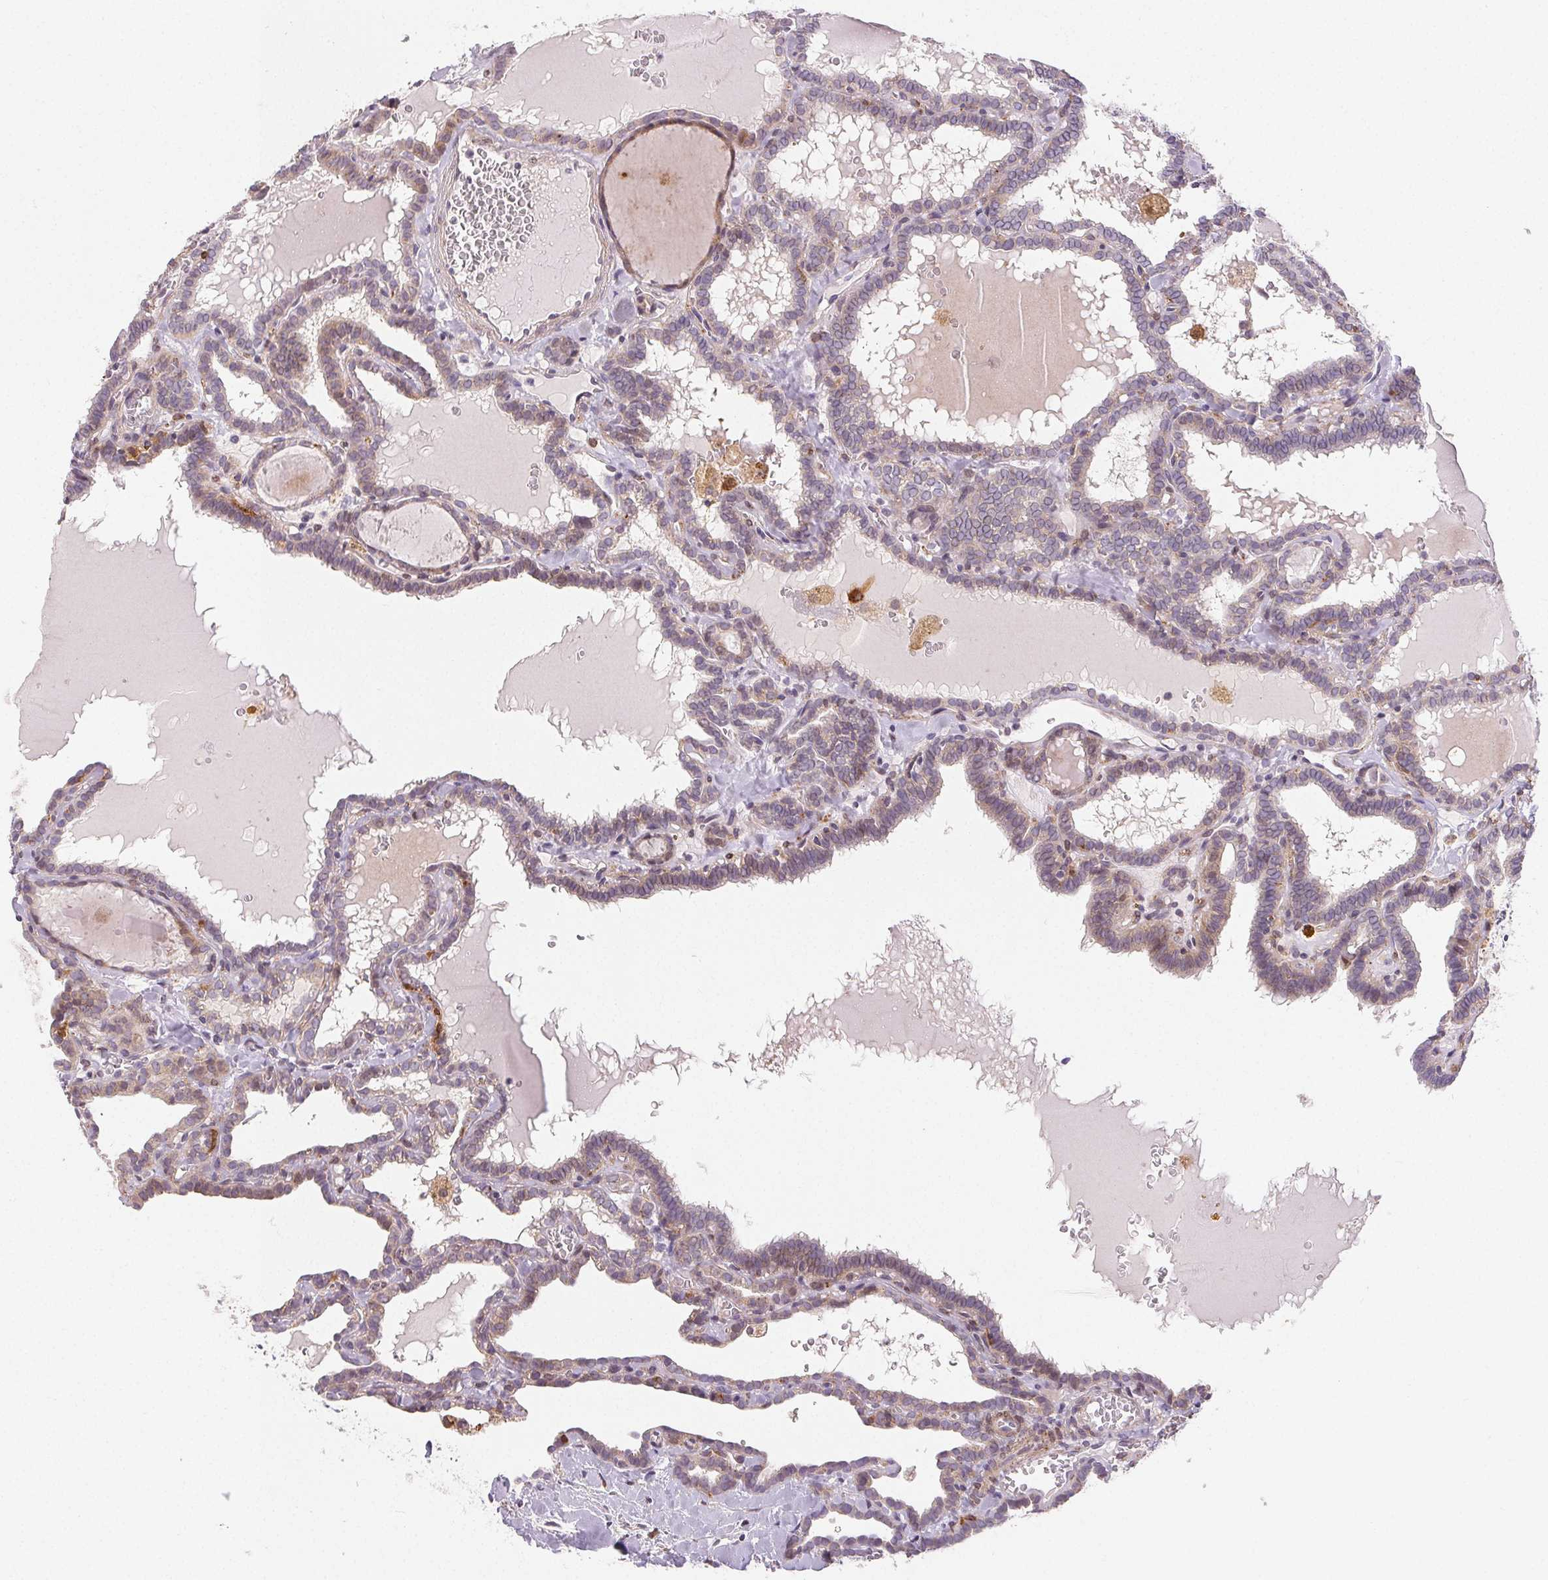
{"staining": {"intensity": "weak", "quantity": "<25%", "location": "cytoplasmic/membranous"}, "tissue": "thyroid cancer", "cell_type": "Tumor cells", "image_type": "cancer", "snomed": [{"axis": "morphology", "description": "Papillary adenocarcinoma, NOS"}, {"axis": "topography", "description": "Thyroid gland"}], "caption": "This is a photomicrograph of immunohistochemistry staining of thyroid cancer, which shows no expression in tumor cells.", "gene": "RPGRIP1", "patient": {"sex": "female", "age": 39}}